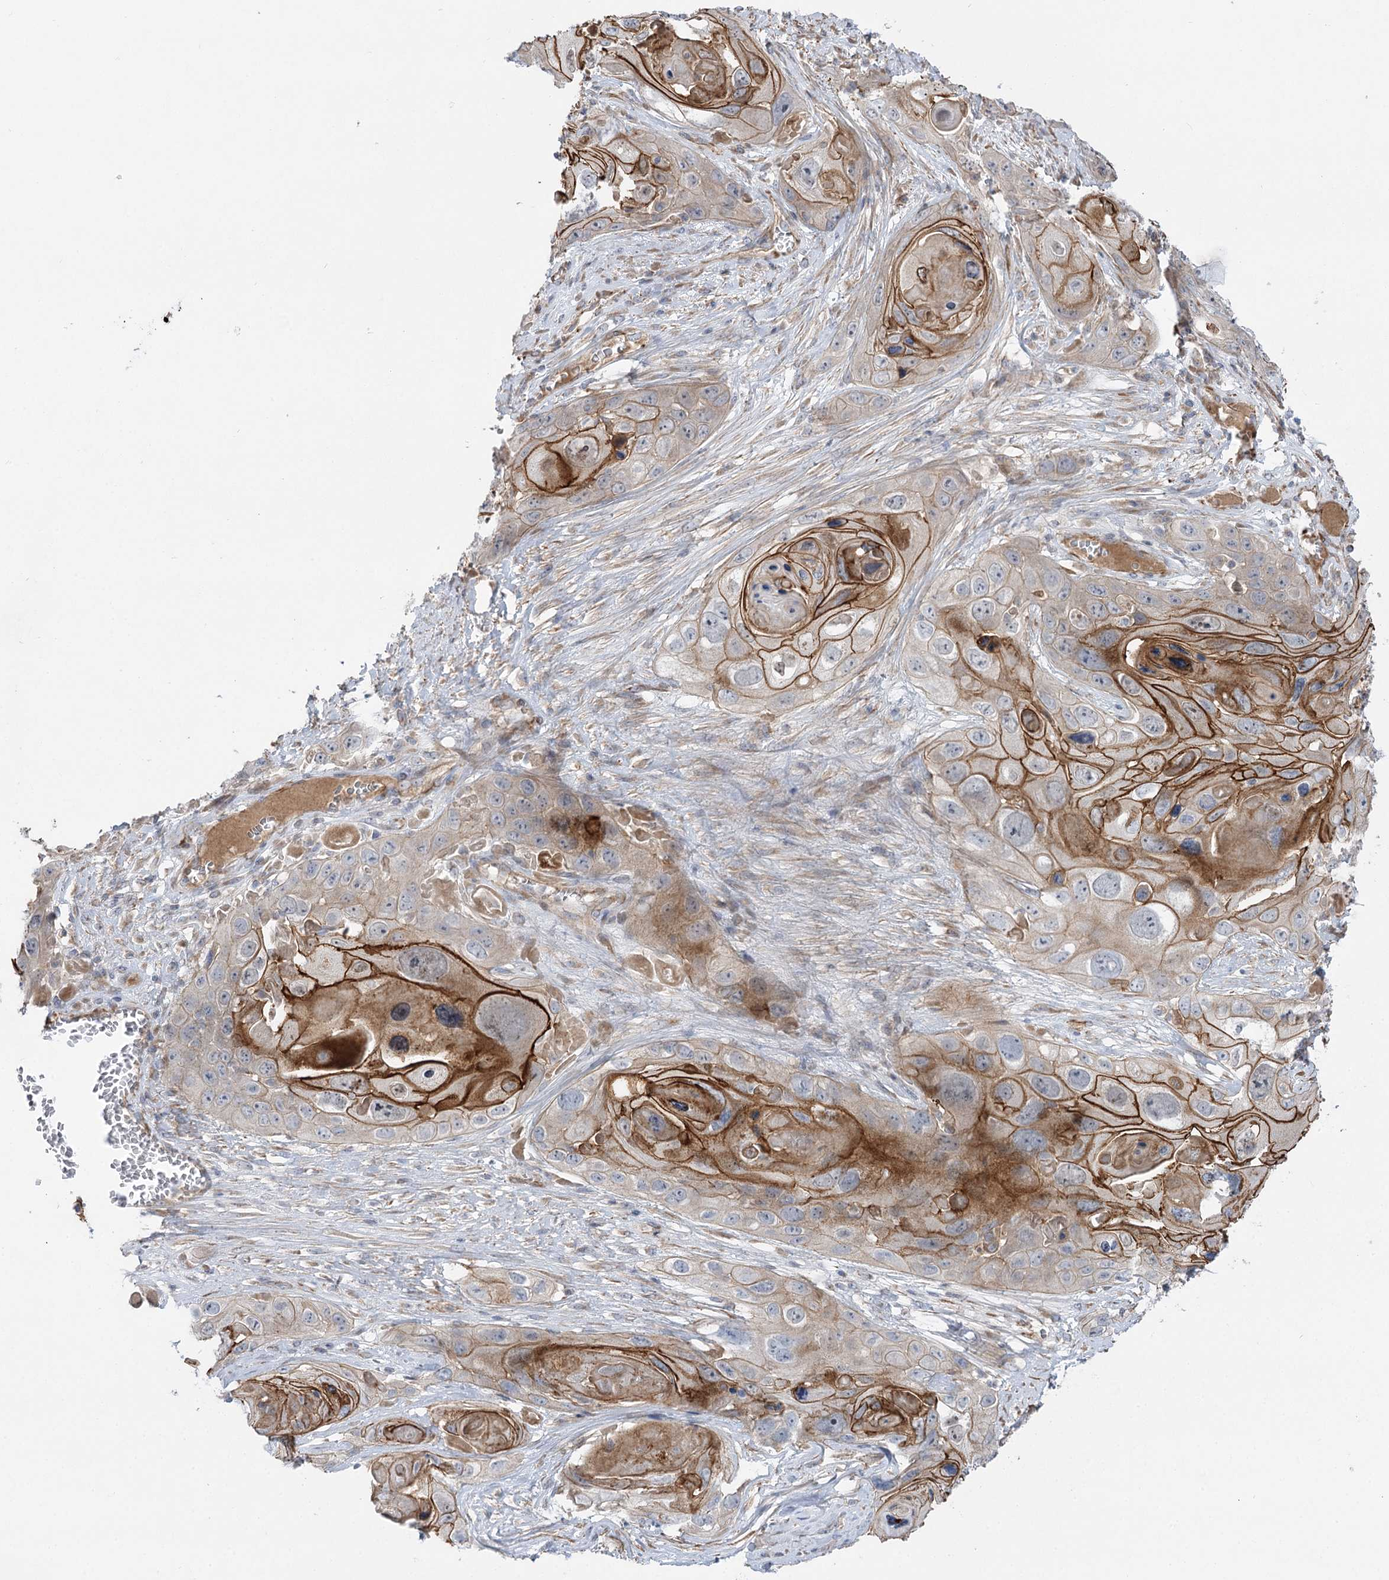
{"staining": {"intensity": "moderate", "quantity": ">75%", "location": "cytoplasmic/membranous"}, "tissue": "skin cancer", "cell_type": "Tumor cells", "image_type": "cancer", "snomed": [{"axis": "morphology", "description": "Squamous cell carcinoma, NOS"}, {"axis": "topography", "description": "Skin"}], "caption": "Moderate cytoplasmic/membranous positivity is identified in approximately >75% of tumor cells in skin squamous cell carcinoma. (IHC, brightfield microscopy, high magnification).", "gene": "KIAA0825", "patient": {"sex": "male", "age": 55}}